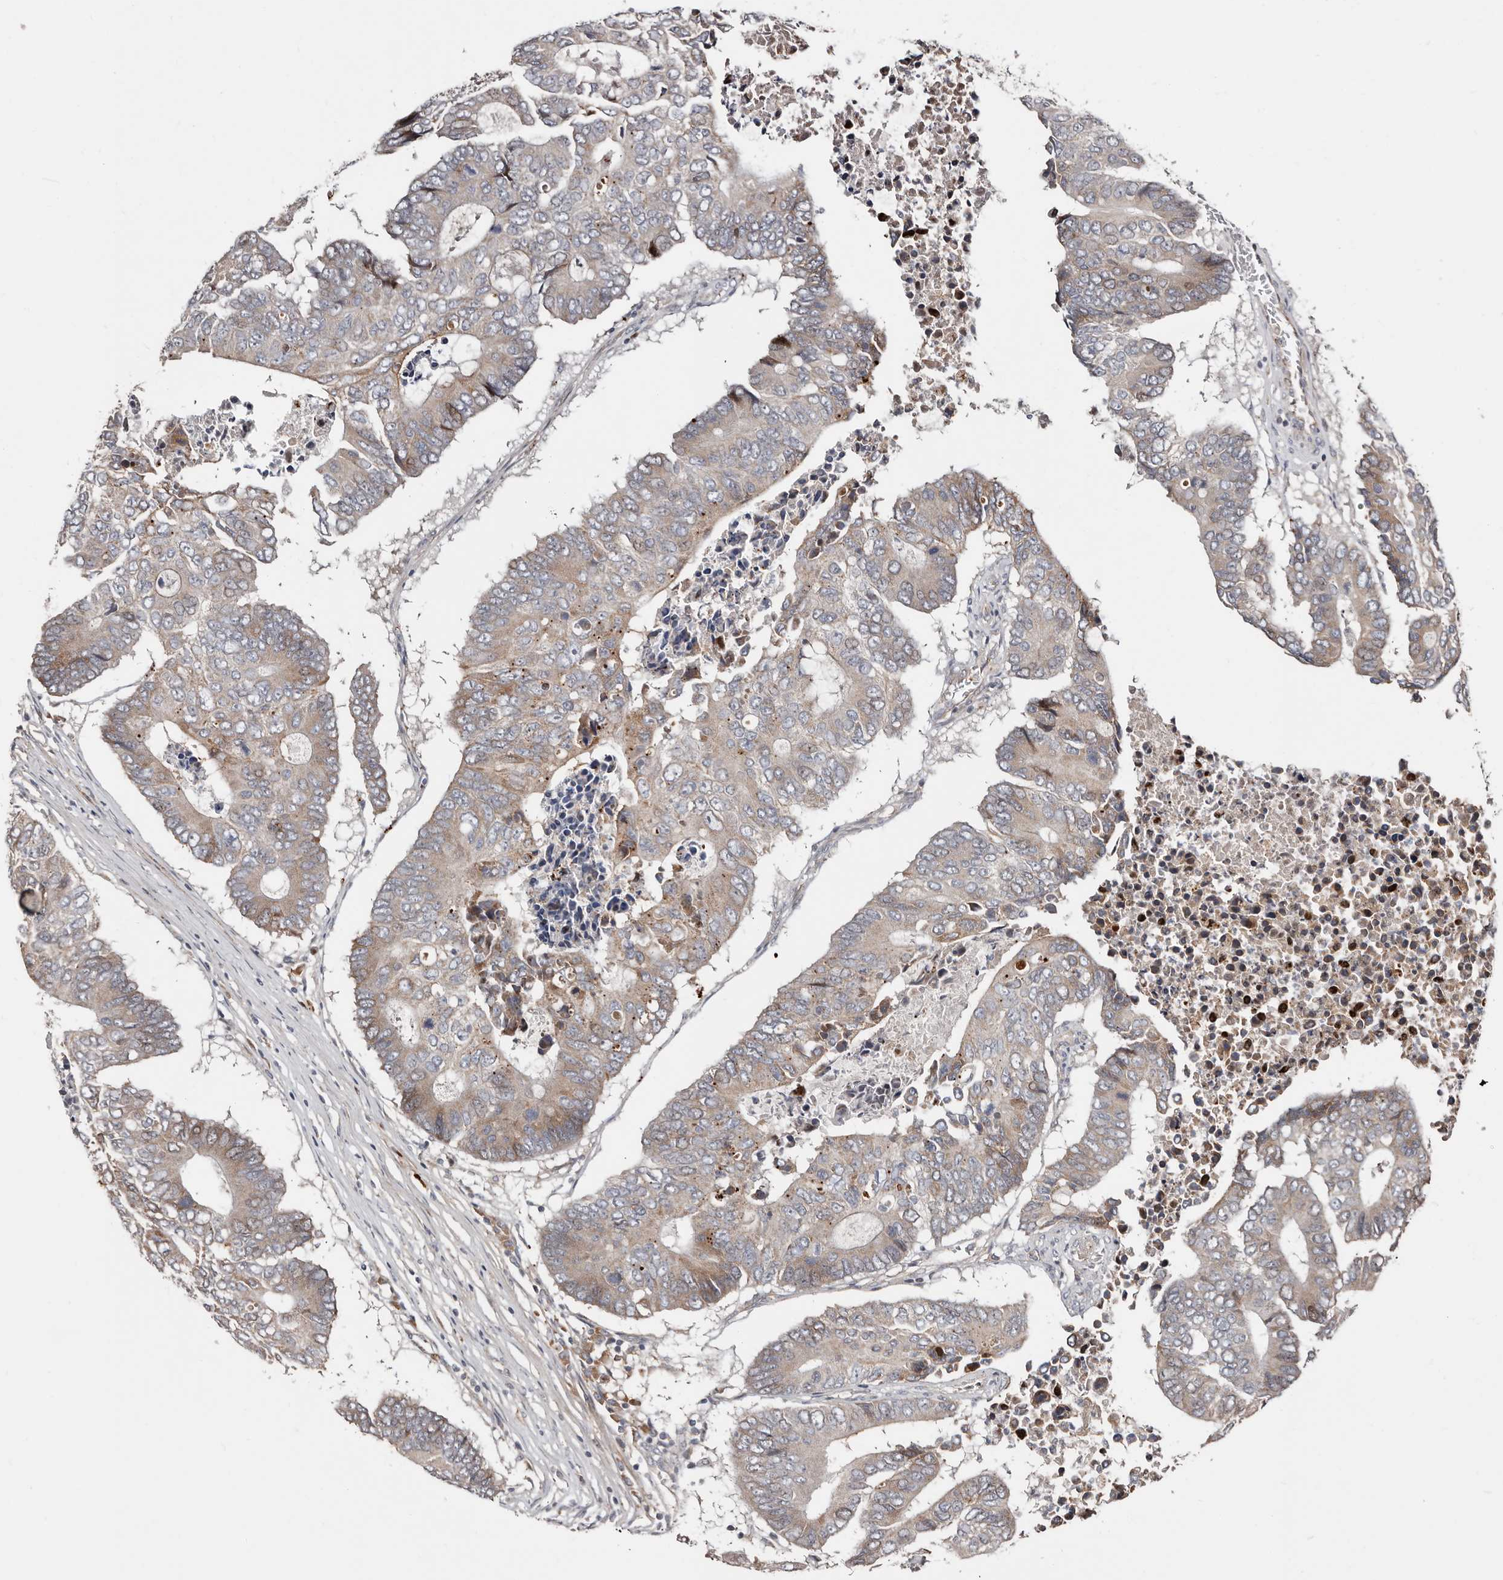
{"staining": {"intensity": "weak", "quantity": "25%-75%", "location": "cytoplasmic/membranous"}, "tissue": "colorectal cancer", "cell_type": "Tumor cells", "image_type": "cancer", "snomed": [{"axis": "morphology", "description": "Adenocarcinoma, NOS"}, {"axis": "topography", "description": "Colon"}], "caption": "Immunohistochemistry (IHC) staining of colorectal cancer (adenocarcinoma), which displays low levels of weak cytoplasmic/membranous staining in approximately 25%-75% of tumor cells indicating weak cytoplasmic/membranous protein expression. The staining was performed using DAB (3,3'-diaminobenzidine) (brown) for protein detection and nuclei were counterstained in hematoxylin (blue).", "gene": "SMYD4", "patient": {"sex": "male", "age": 87}}